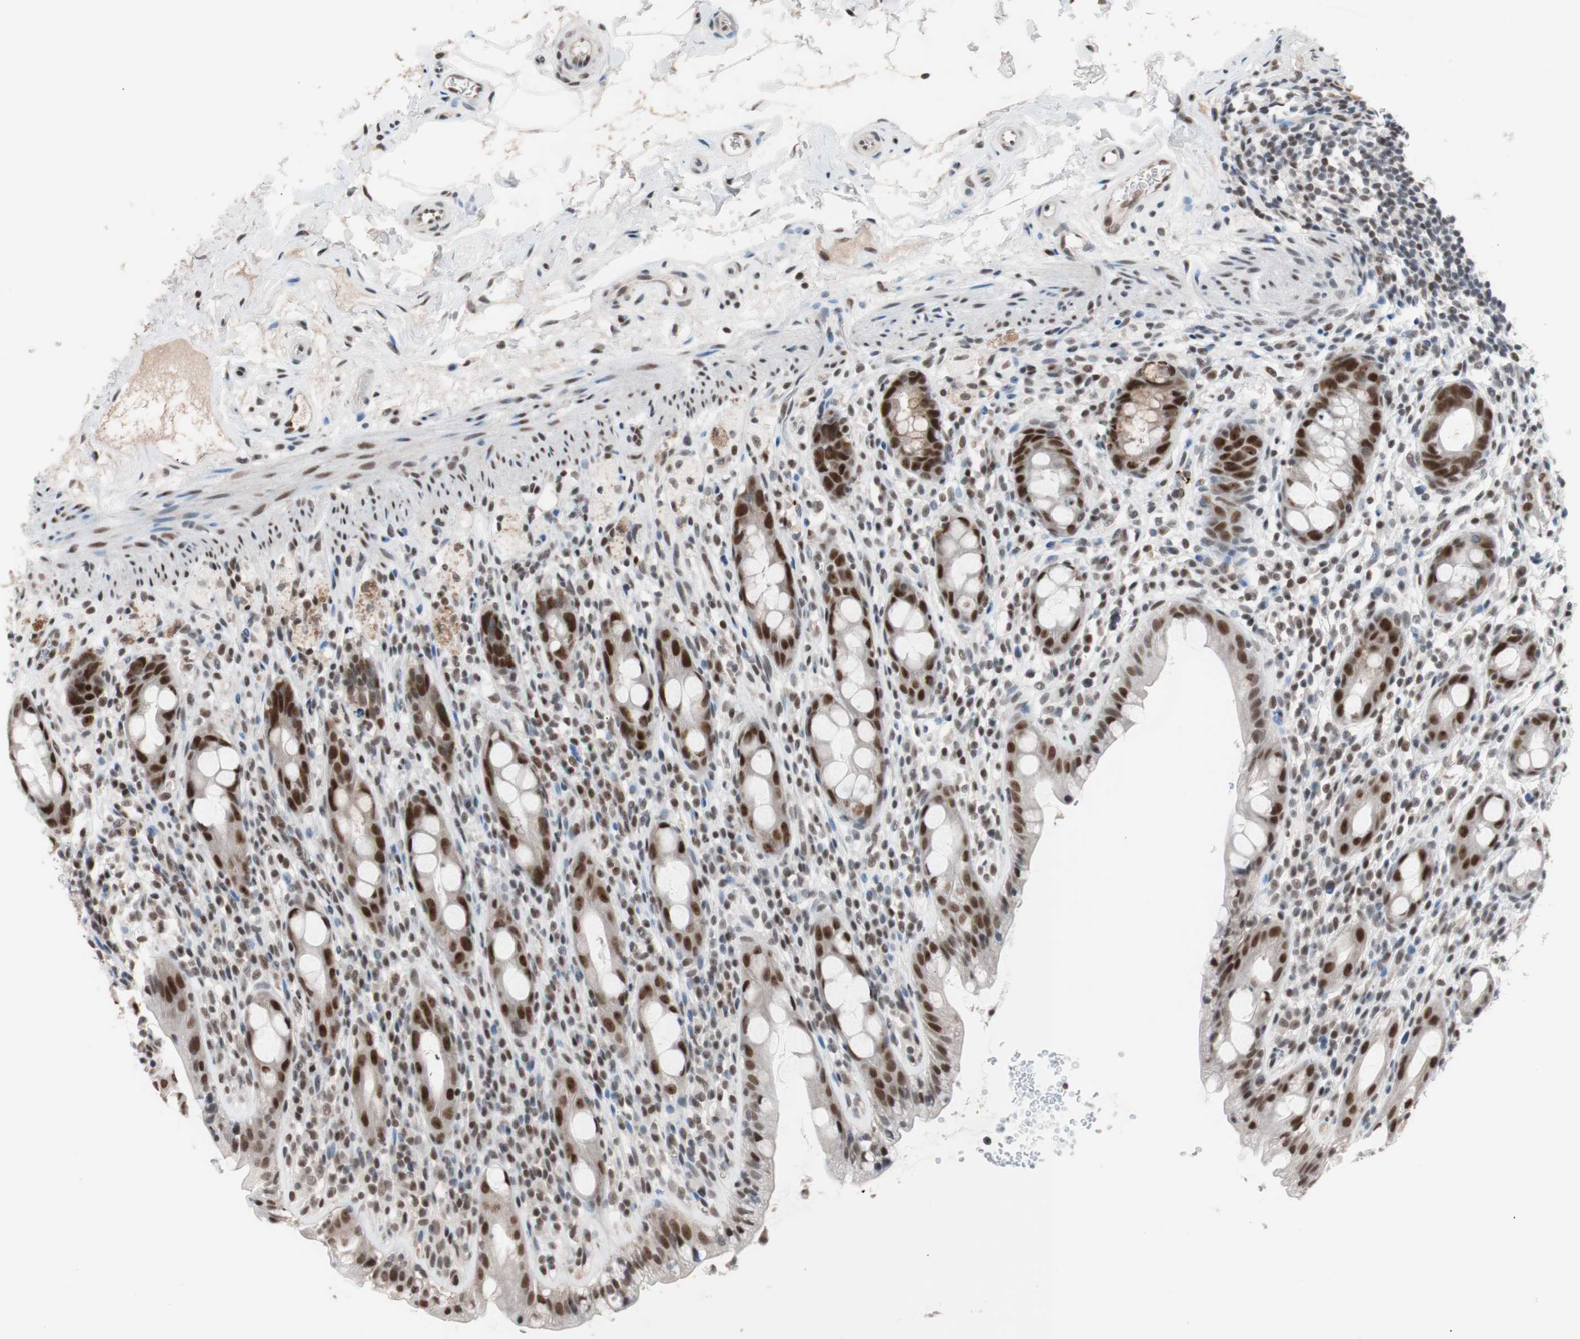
{"staining": {"intensity": "strong", "quantity": ">75%", "location": "nuclear"}, "tissue": "rectum", "cell_type": "Glandular cells", "image_type": "normal", "snomed": [{"axis": "morphology", "description": "Normal tissue, NOS"}, {"axis": "topography", "description": "Rectum"}], "caption": "Protein expression analysis of normal human rectum reveals strong nuclear staining in approximately >75% of glandular cells. Nuclei are stained in blue.", "gene": "LIG3", "patient": {"sex": "male", "age": 44}}